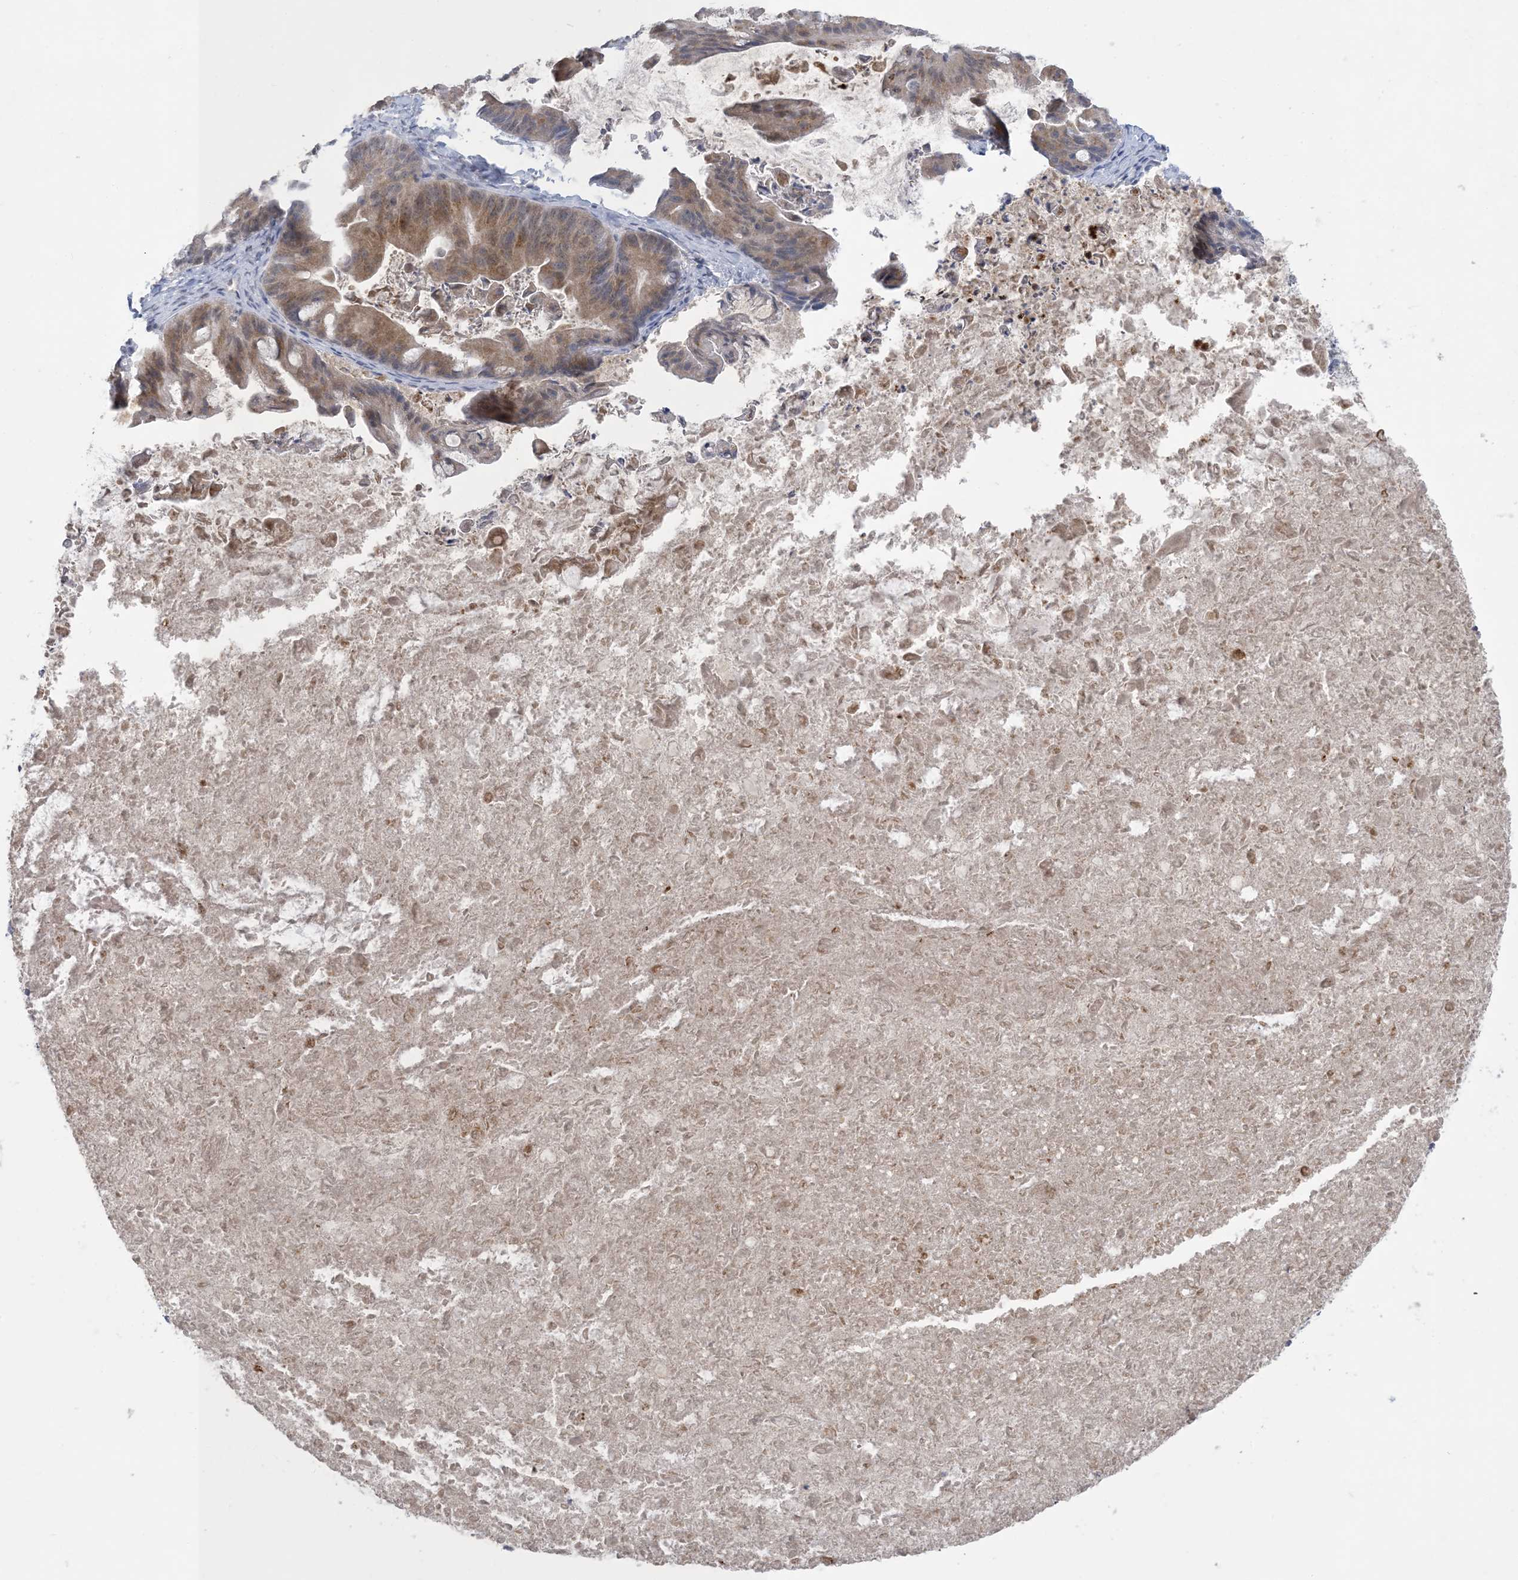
{"staining": {"intensity": "moderate", "quantity": ">75%", "location": "cytoplasmic/membranous"}, "tissue": "ovarian cancer", "cell_type": "Tumor cells", "image_type": "cancer", "snomed": [{"axis": "morphology", "description": "Cystadenocarcinoma, mucinous, NOS"}, {"axis": "topography", "description": "Ovary"}], "caption": "Protein staining of mucinous cystadenocarcinoma (ovarian) tissue demonstrates moderate cytoplasmic/membranous positivity in about >75% of tumor cells.", "gene": "KIF3A", "patient": {"sex": "female", "age": 37}}